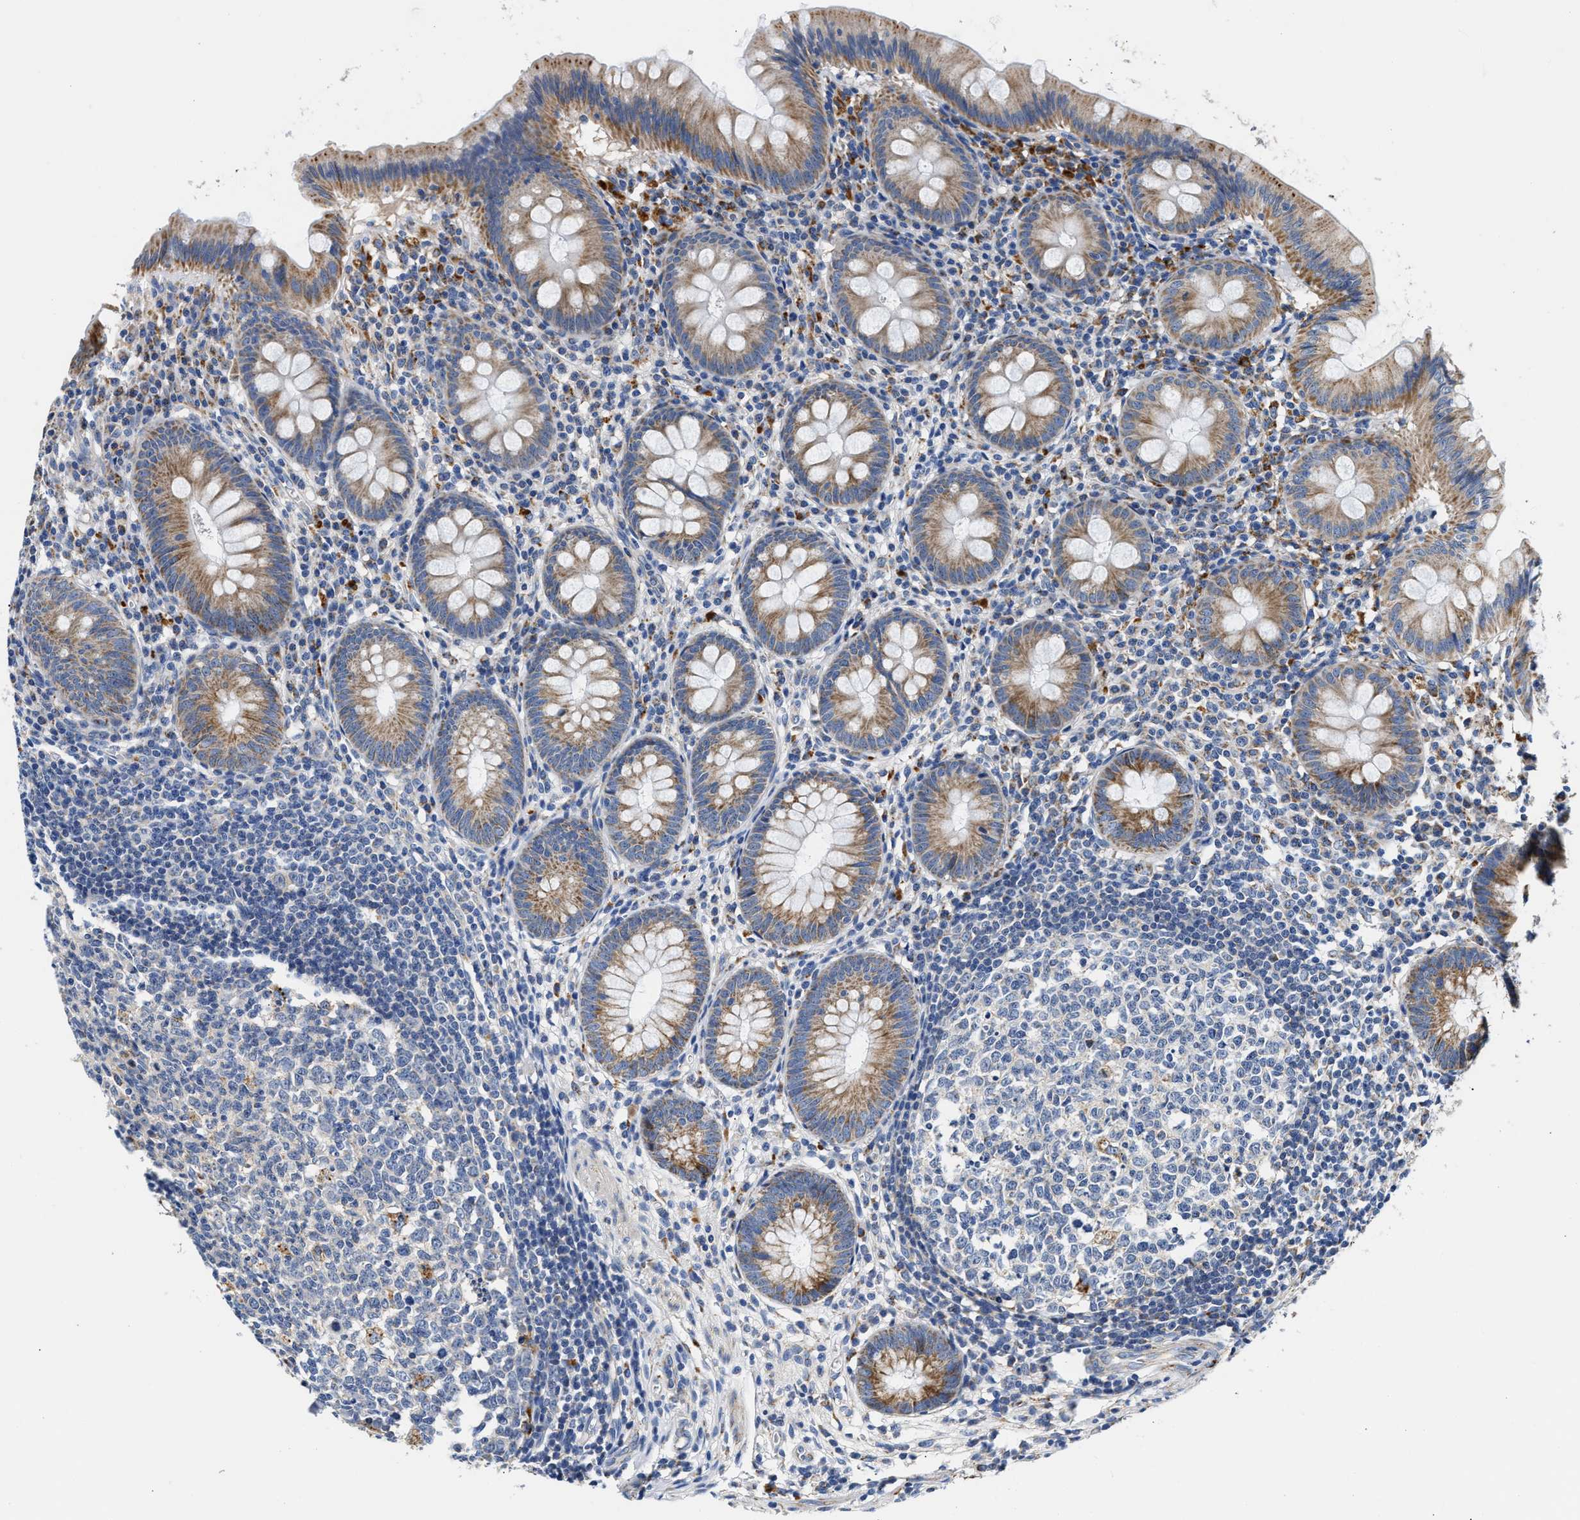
{"staining": {"intensity": "moderate", "quantity": ">75%", "location": "cytoplasmic/membranous"}, "tissue": "appendix", "cell_type": "Glandular cells", "image_type": "normal", "snomed": [{"axis": "morphology", "description": "Normal tissue, NOS"}, {"axis": "topography", "description": "Appendix"}], "caption": "An immunohistochemistry image of unremarkable tissue is shown. Protein staining in brown highlights moderate cytoplasmic/membranous positivity in appendix within glandular cells. The staining was performed using DAB (3,3'-diaminobenzidine) to visualize the protein expression in brown, while the nuclei were stained in blue with hematoxylin (Magnification: 20x).", "gene": "ACADVL", "patient": {"sex": "male", "age": 56}}